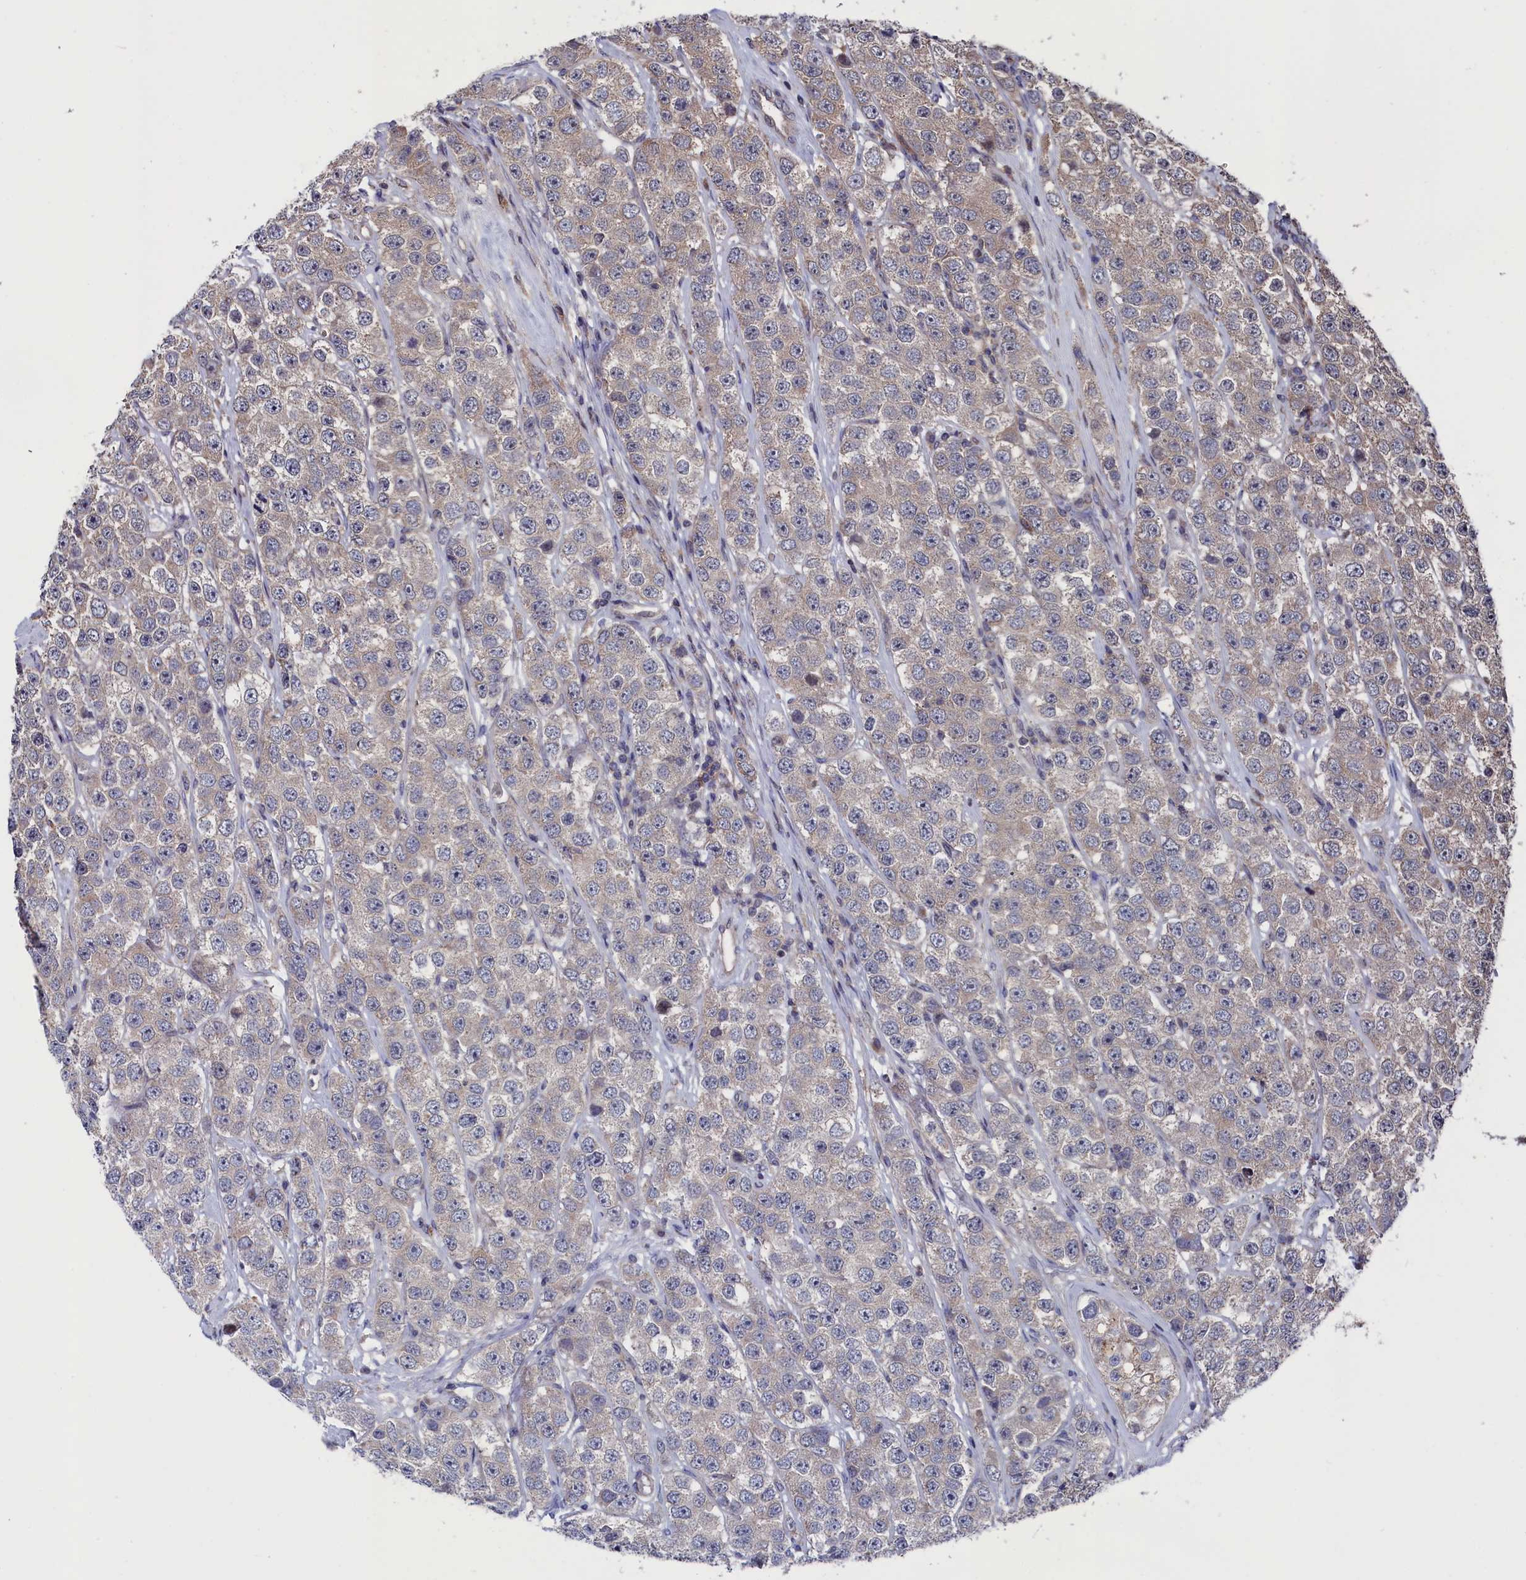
{"staining": {"intensity": "weak", "quantity": "<25%", "location": "cytoplasmic/membranous"}, "tissue": "testis cancer", "cell_type": "Tumor cells", "image_type": "cancer", "snomed": [{"axis": "morphology", "description": "Seminoma, NOS"}, {"axis": "topography", "description": "Testis"}], "caption": "This photomicrograph is of testis cancer (seminoma) stained with immunohistochemistry to label a protein in brown with the nuclei are counter-stained blue. There is no positivity in tumor cells.", "gene": "SPATA13", "patient": {"sex": "male", "age": 28}}